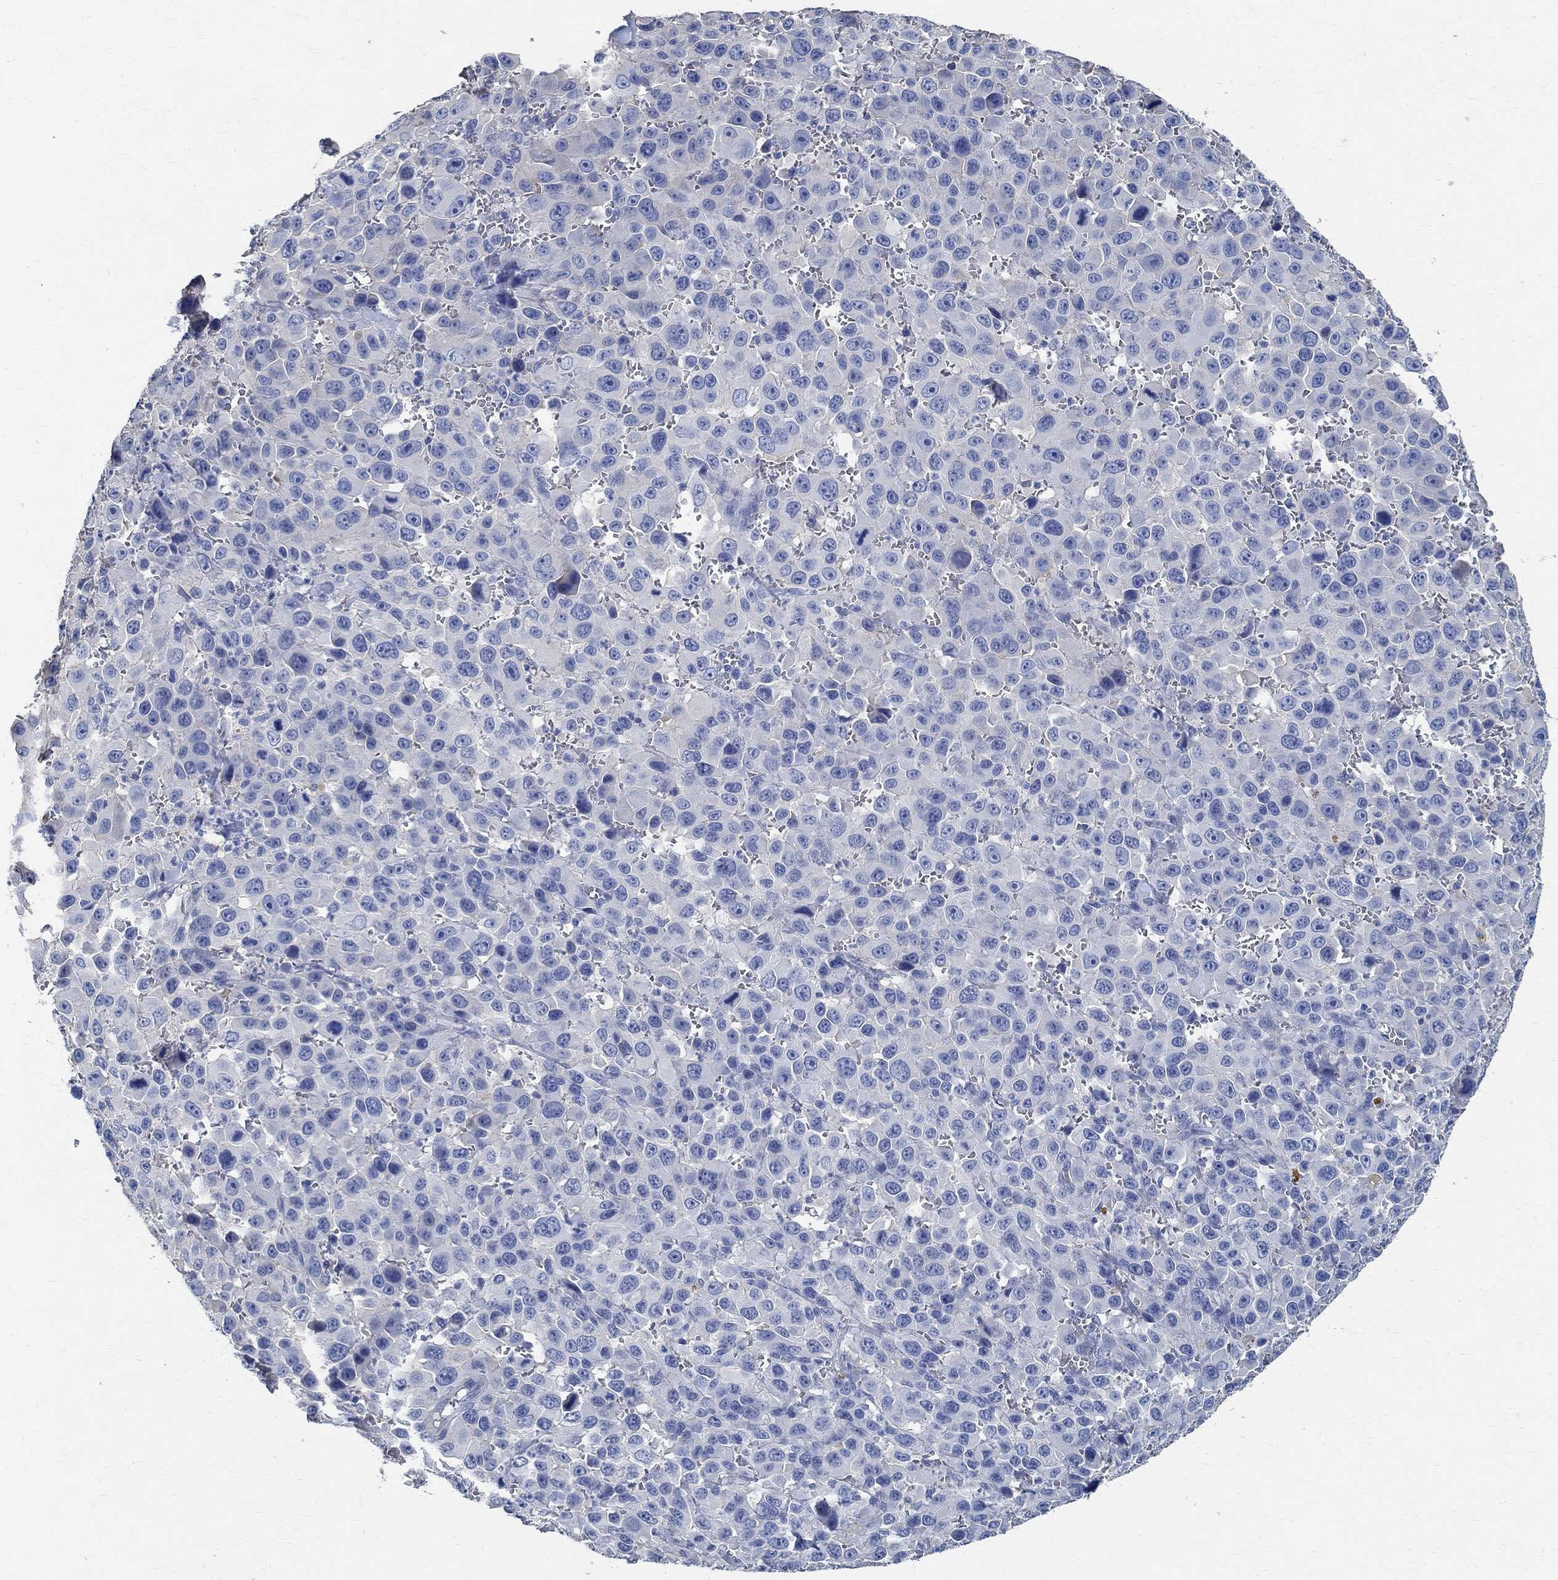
{"staining": {"intensity": "negative", "quantity": "none", "location": "none"}, "tissue": "melanoma", "cell_type": "Tumor cells", "image_type": "cancer", "snomed": [{"axis": "morphology", "description": "Malignant melanoma, NOS"}, {"axis": "topography", "description": "Skin"}], "caption": "An immunohistochemistry (IHC) micrograph of malignant melanoma is shown. There is no staining in tumor cells of malignant melanoma.", "gene": "PRX", "patient": {"sex": "female", "age": 91}}